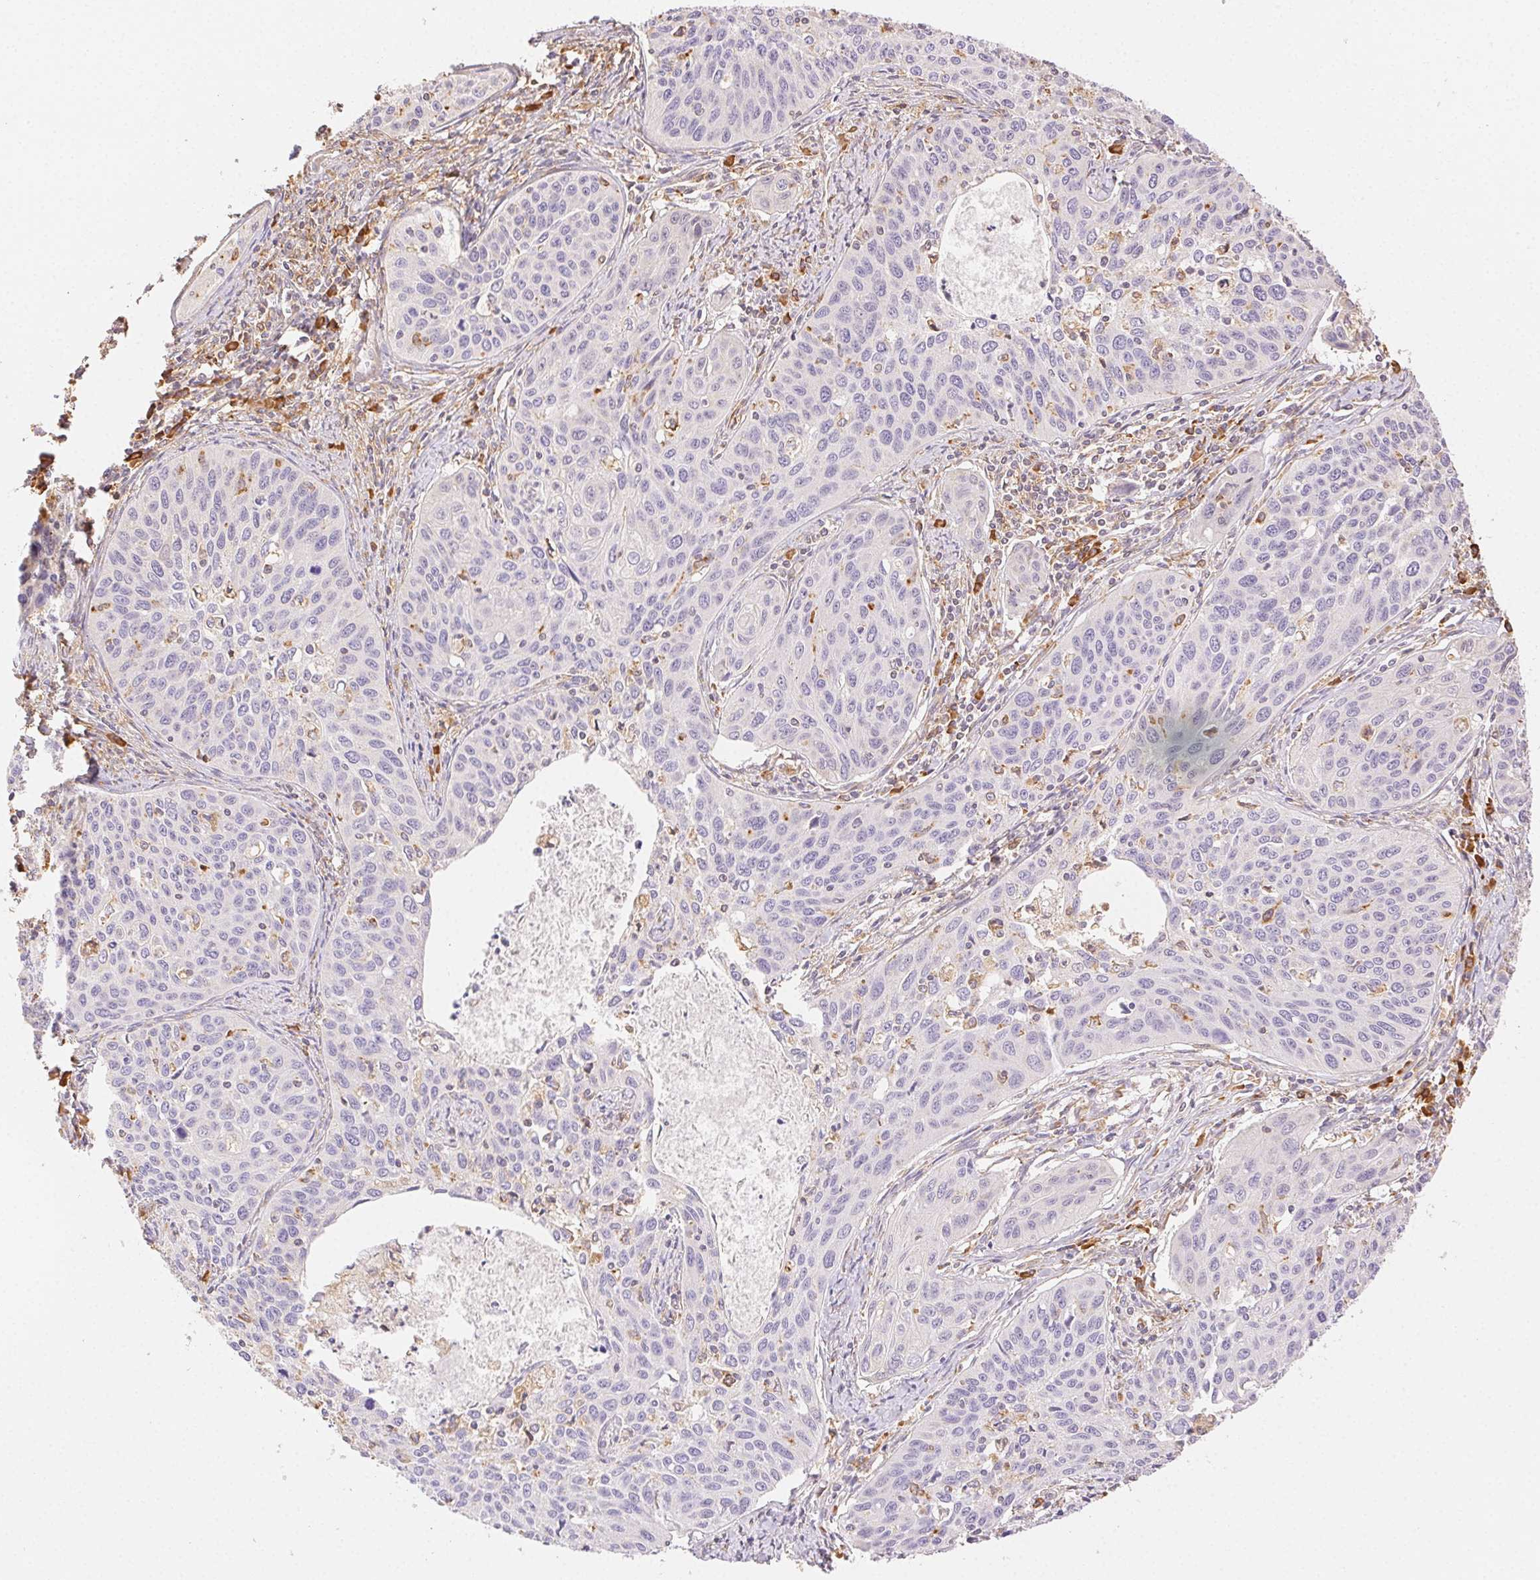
{"staining": {"intensity": "negative", "quantity": "none", "location": "none"}, "tissue": "cervical cancer", "cell_type": "Tumor cells", "image_type": "cancer", "snomed": [{"axis": "morphology", "description": "Squamous cell carcinoma, NOS"}, {"axis": "topography", "description": "Cervix"}], "caption": "DAB (3,3'-diaminobenzidine) immunohistochemical staining of human cervical cancer displays no significant staining in tumor cells. (Stains: DAB IHC with hematoxylin counter stain, Microscopy: brightfield microscopy at high magnification).", "gene": "ENTREP1", "patient": {"sex": "female", "age": 31}}